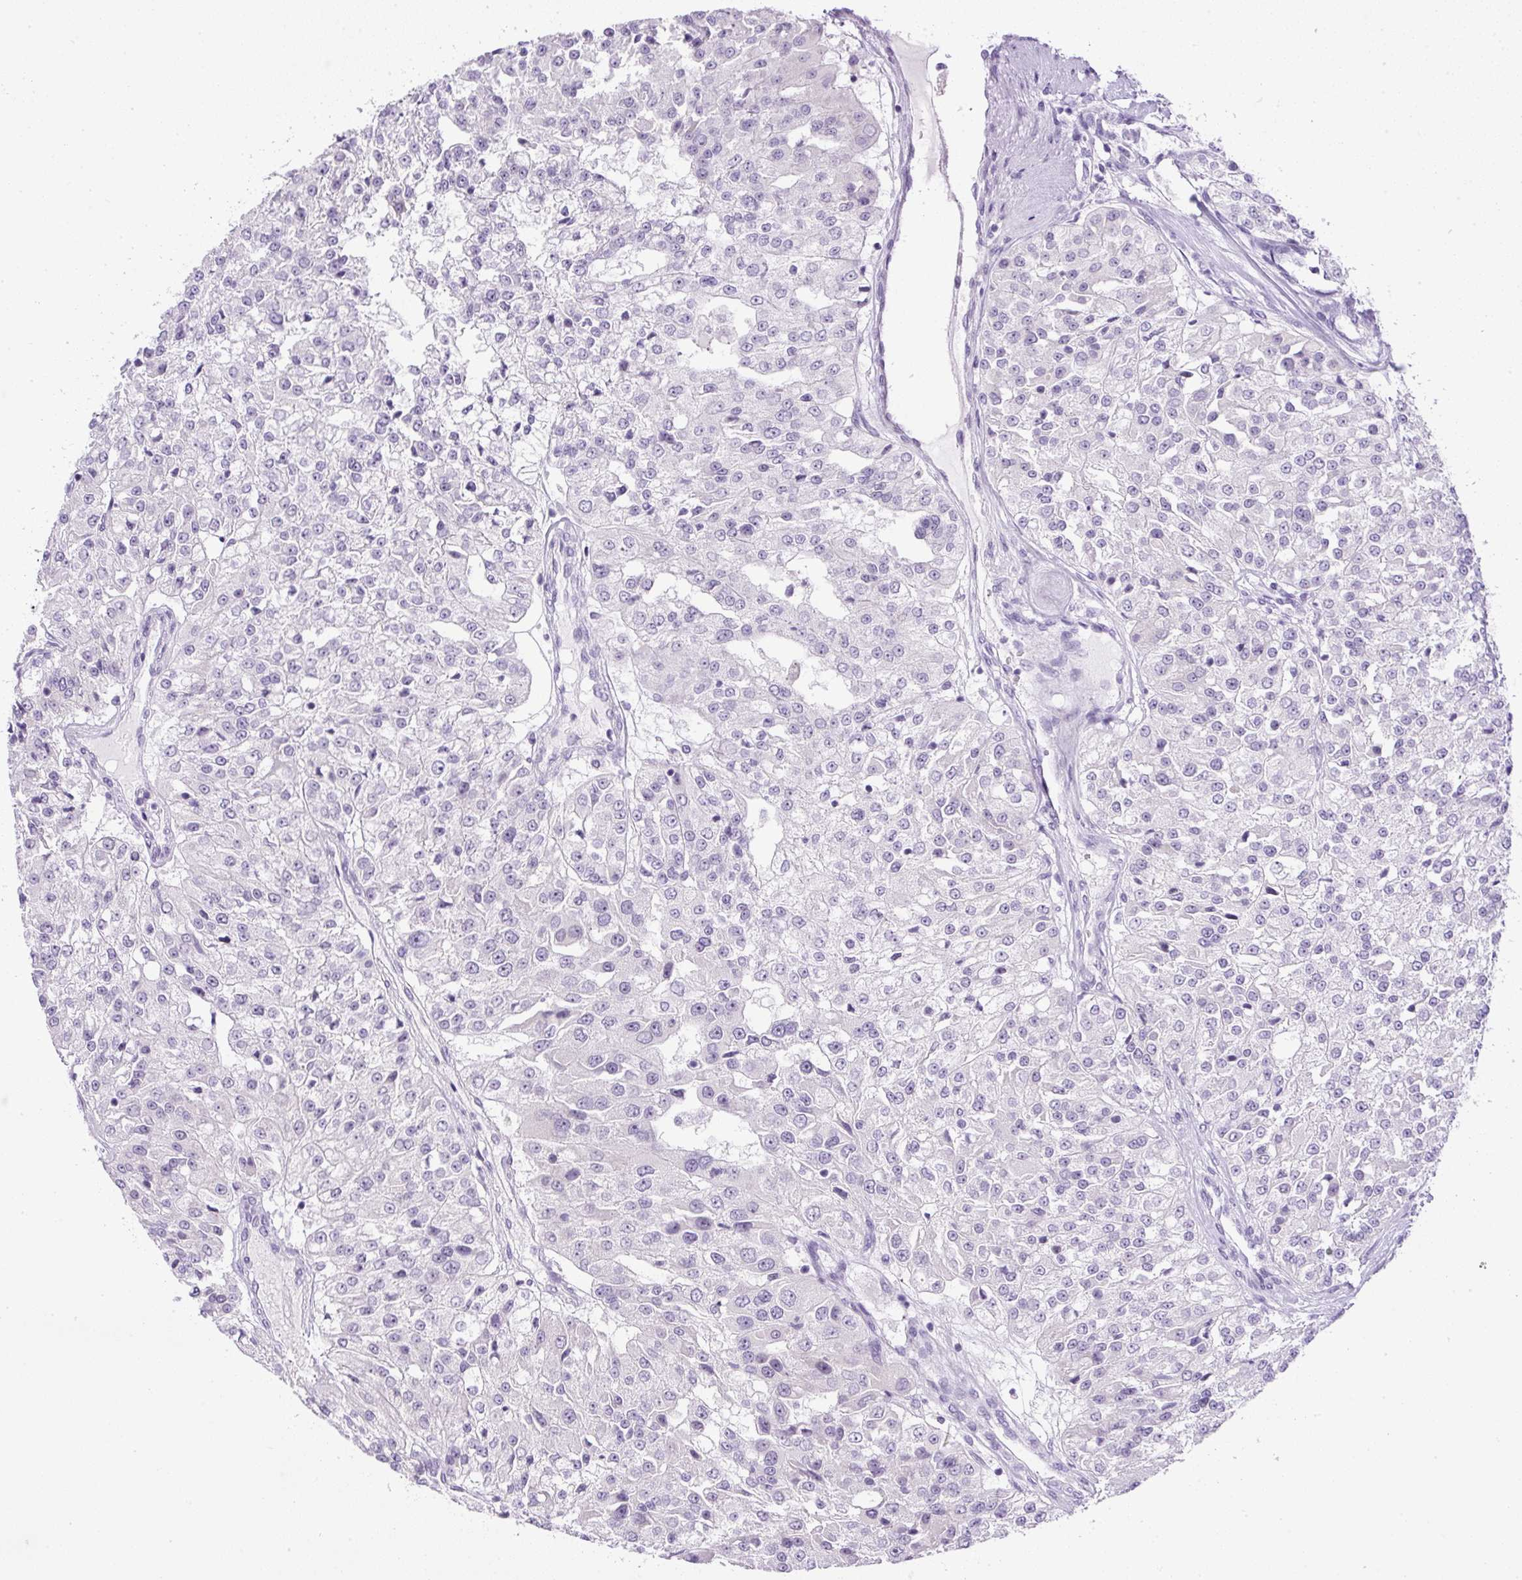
{"staining": {"intensity": "negative", "quantity": "none", "location": "none"}, "tissue": "renal cancer", "cell_type": "Tumor cells", "image_type": "cancer", "snomed": [{"axis": "morphology", "description": "Adenocarcinoma, NOS"}, {"axis": "topography", "description": "Kidney"}], "caption": "A high-resolution histopathology image shows immunohistochemistry (IHC) staining of renal cancer (adenocarcinoma), which displays no significant expression in tumor cells.", "gene": "RHBDD2", "patient": {"sex": "female", "age": 63}}